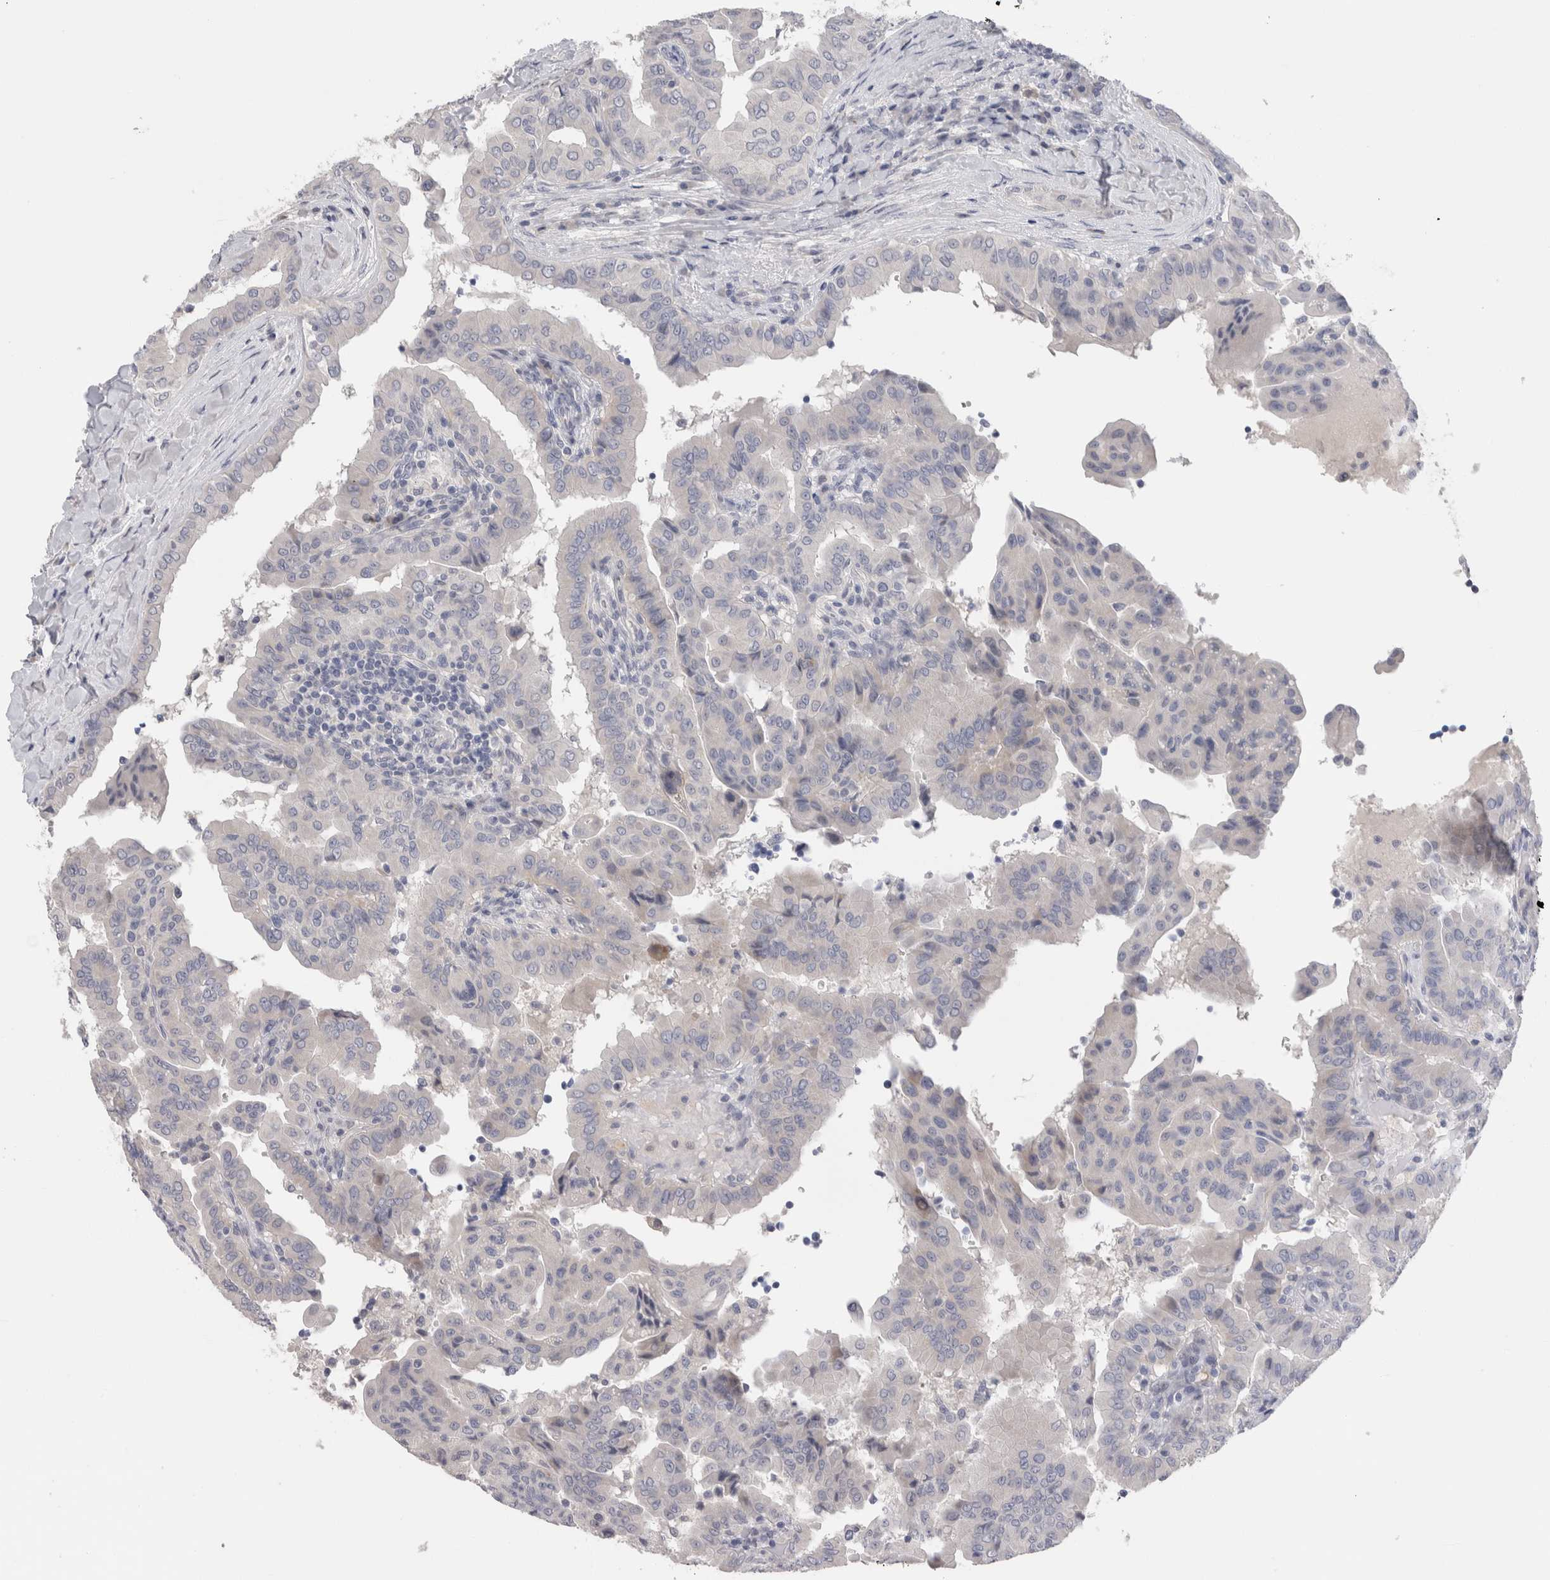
{"staining": {"intensity": "negative", "quantity": "none", "location": "none"}, "tissue": "thyroid cancer", "cell_type": "Tumor cells", "image_type": "cancer", "snomed": [{"axis": "morphology", "description": "Papillary adenocarcinoma, NOS"}, {"axis": "topography", "description": "Thyroid gland"}], "caption": "This is an immunohistochemistry (IHC) photomicrograph of human thyroid cancer (papillary adenocarcinoma). There is no staining in tumor cells.", "gene": "CRYBG1", "patient": {"sex": "male", "age": 33}}